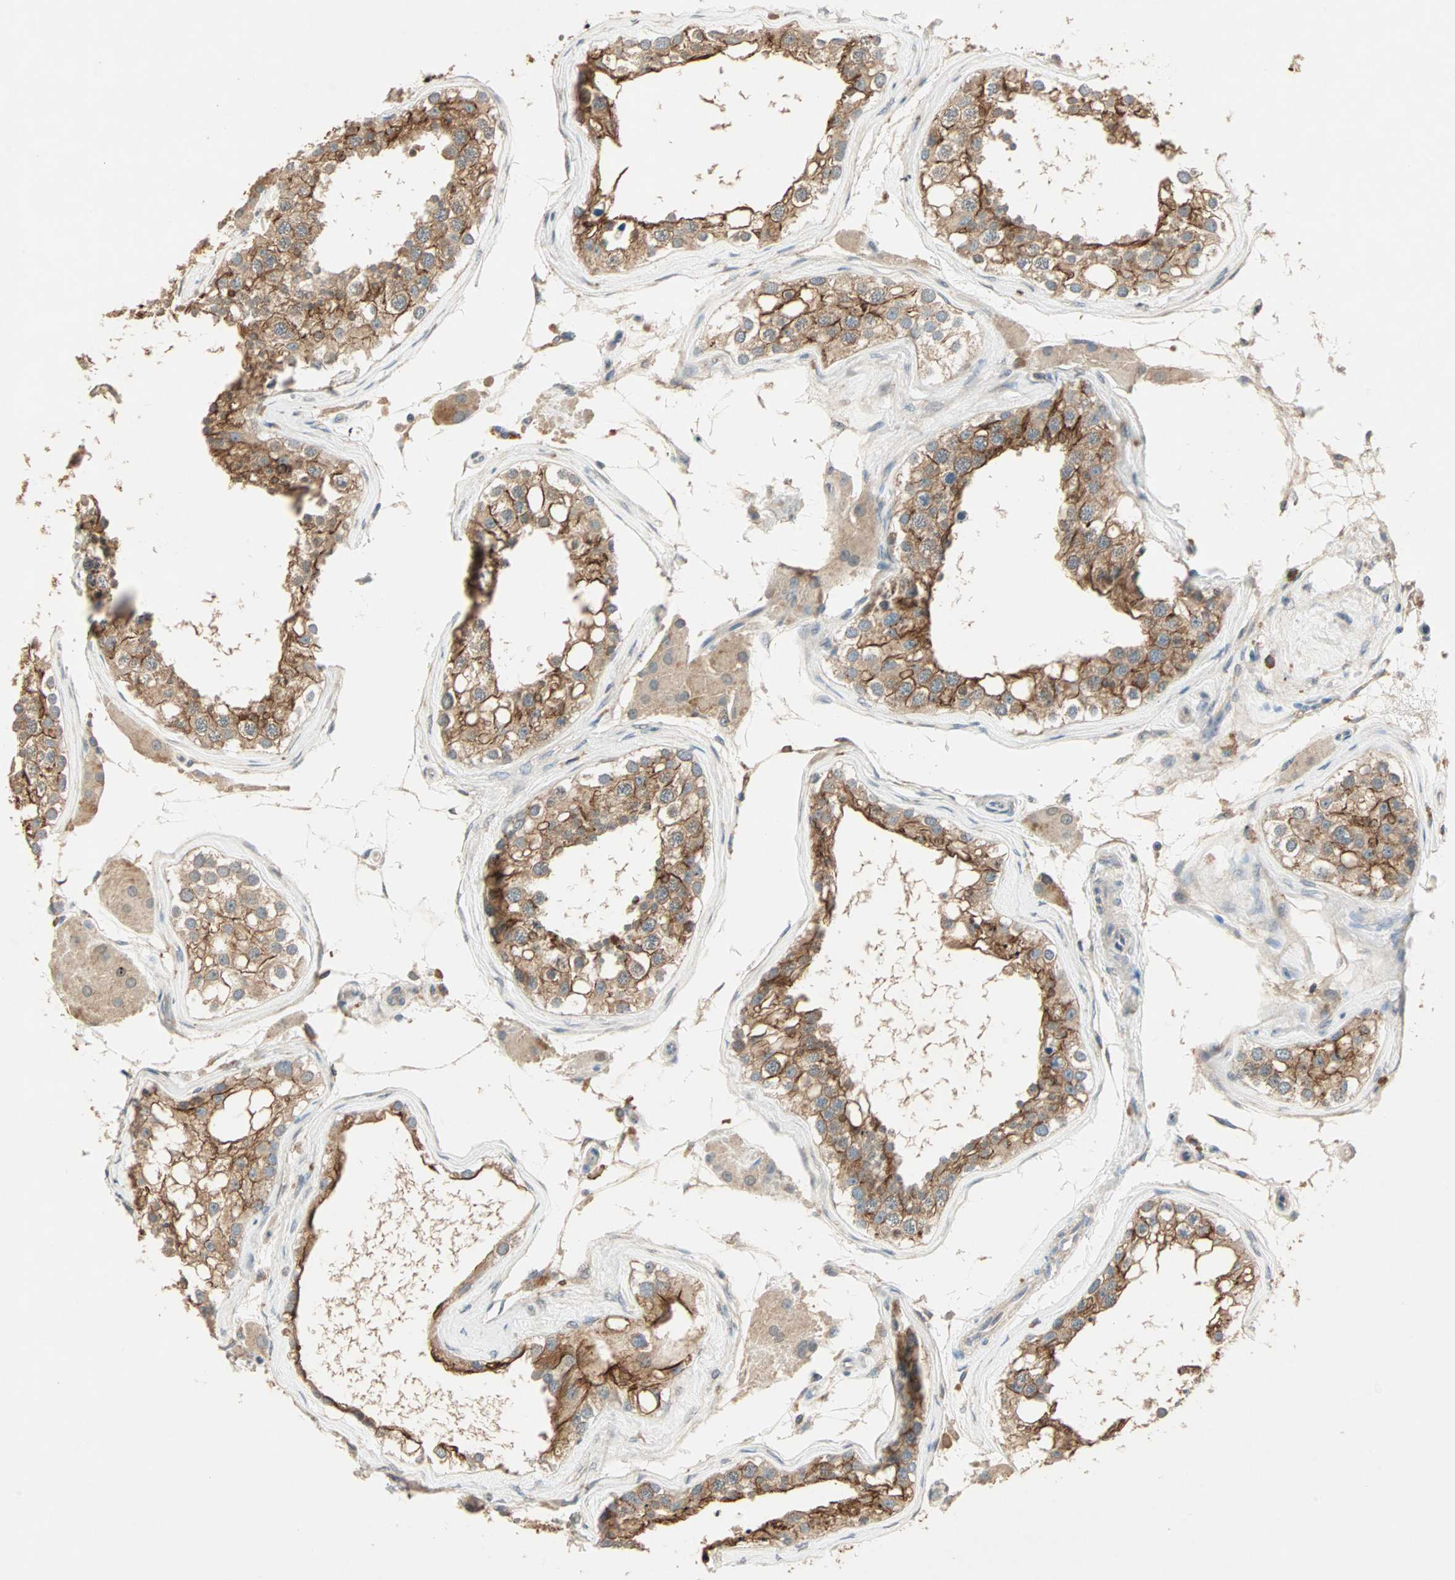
{"staining": {"intensity": "strong", "quantity": ">75%", "location": "cytoplasmic/membranous"}, "tissue": "testis", "cell_type": "Cells in seminiferous ducts", "image_type": "normal", "snomed": [{"axis": "morphology", "description": "Normal tissue, NOS"}, {"axis": "topography", "description": "Testis"}], "caption": "This micrograph exhibits IHC staining of unremarkable testis, with high strong cytoplasmic/membranous staining in approximately >75% of cells in seminiferous ducts.", "gene": "TTF2", "patient": {"sex": "male", "age": 68}}